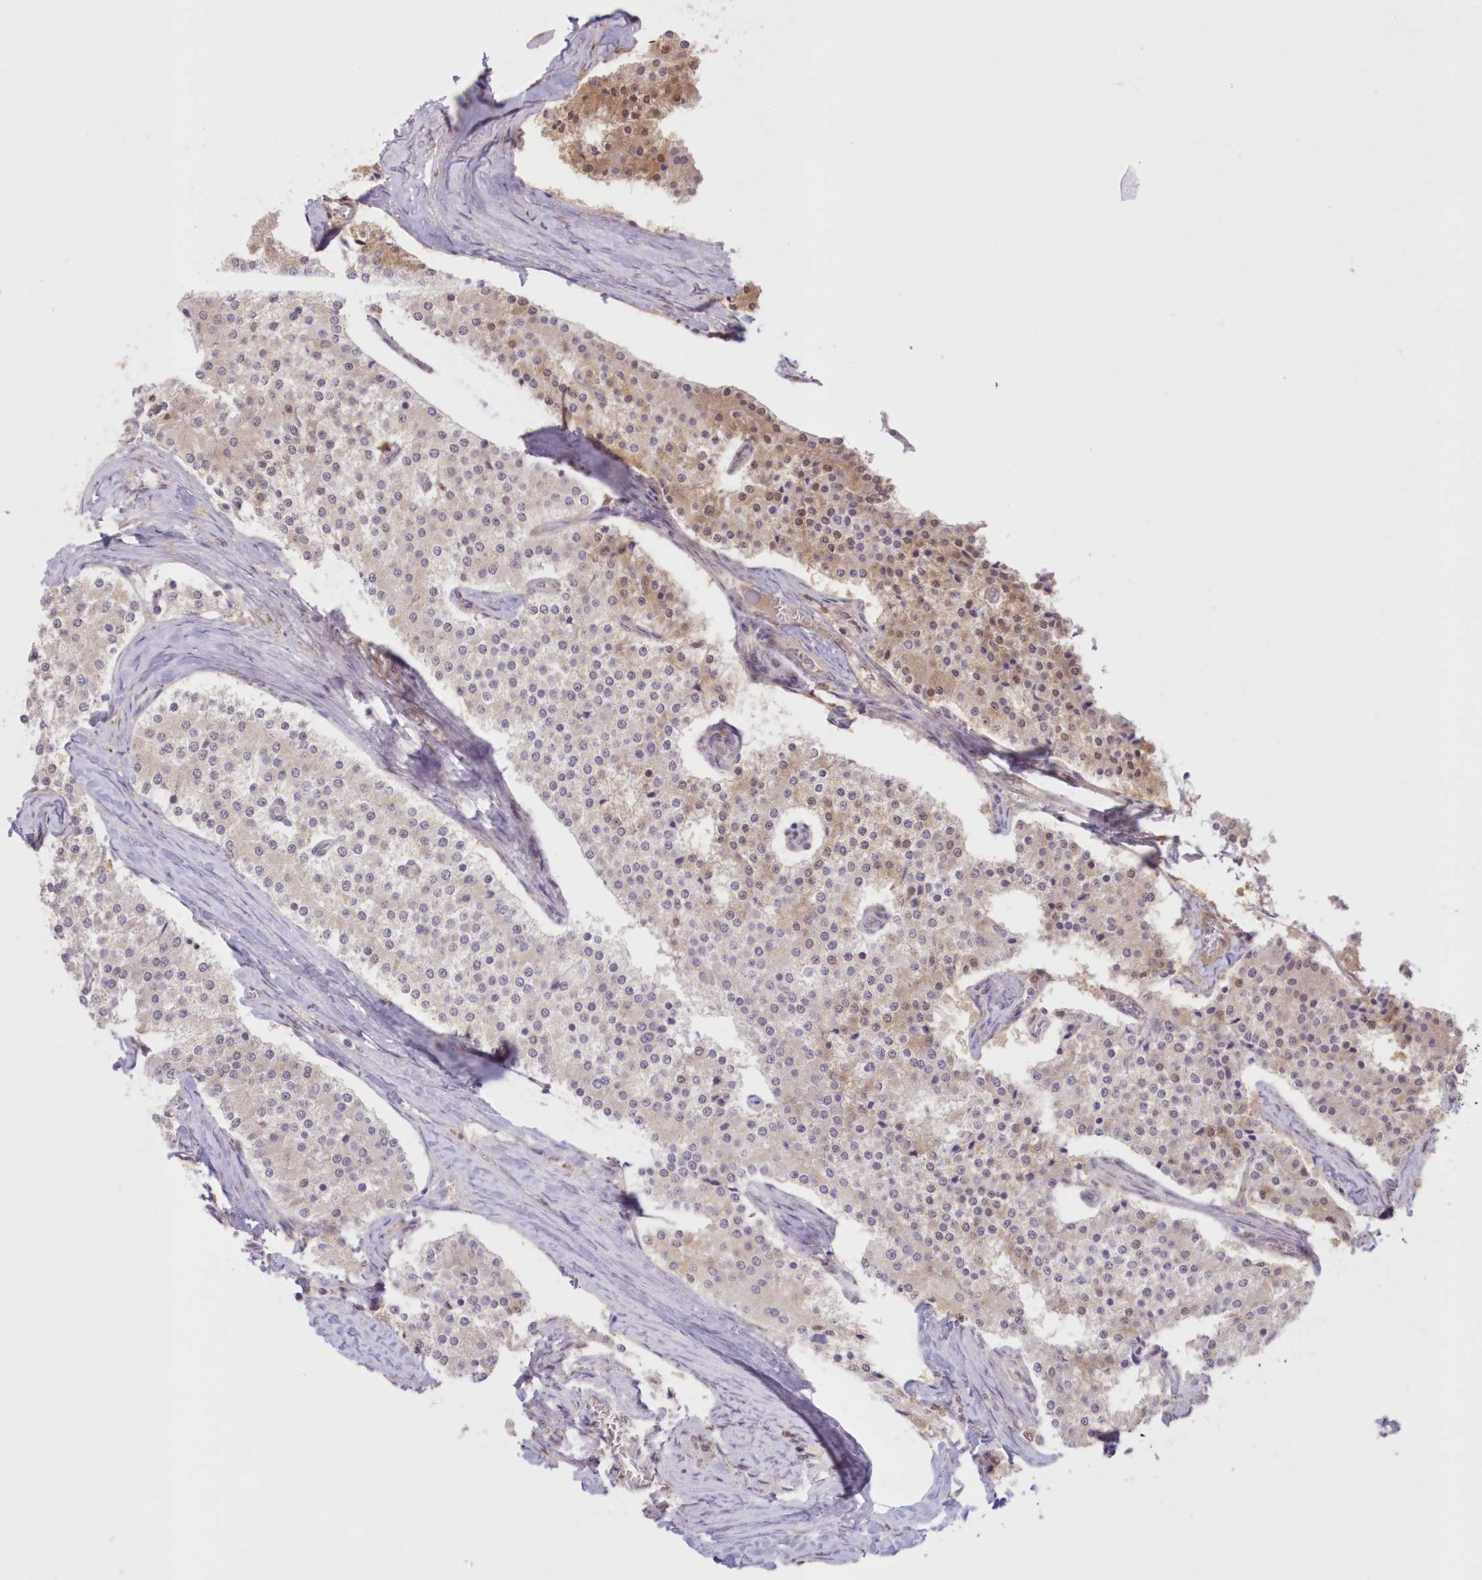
{"staining": {"intensity": "weak", "quantity": "<25%", "location": "cytoplasmic/membranous,nuclear"}, "tissue": "carcinoid", "cell_type": "Tumor cells", "image_type": "cancer", "snomed": [{"axis": "morphology", "description": "Carcinoid, malignant, NOS"}, {"axis": "topography", "description": "Colon"}], "caption": "Human carcinoid stained for a protein using immunohistochemistry reveals no positivity in tumor cells.", "gene": "RNPEP", "patient": {"sex": "female", "age": 52}}